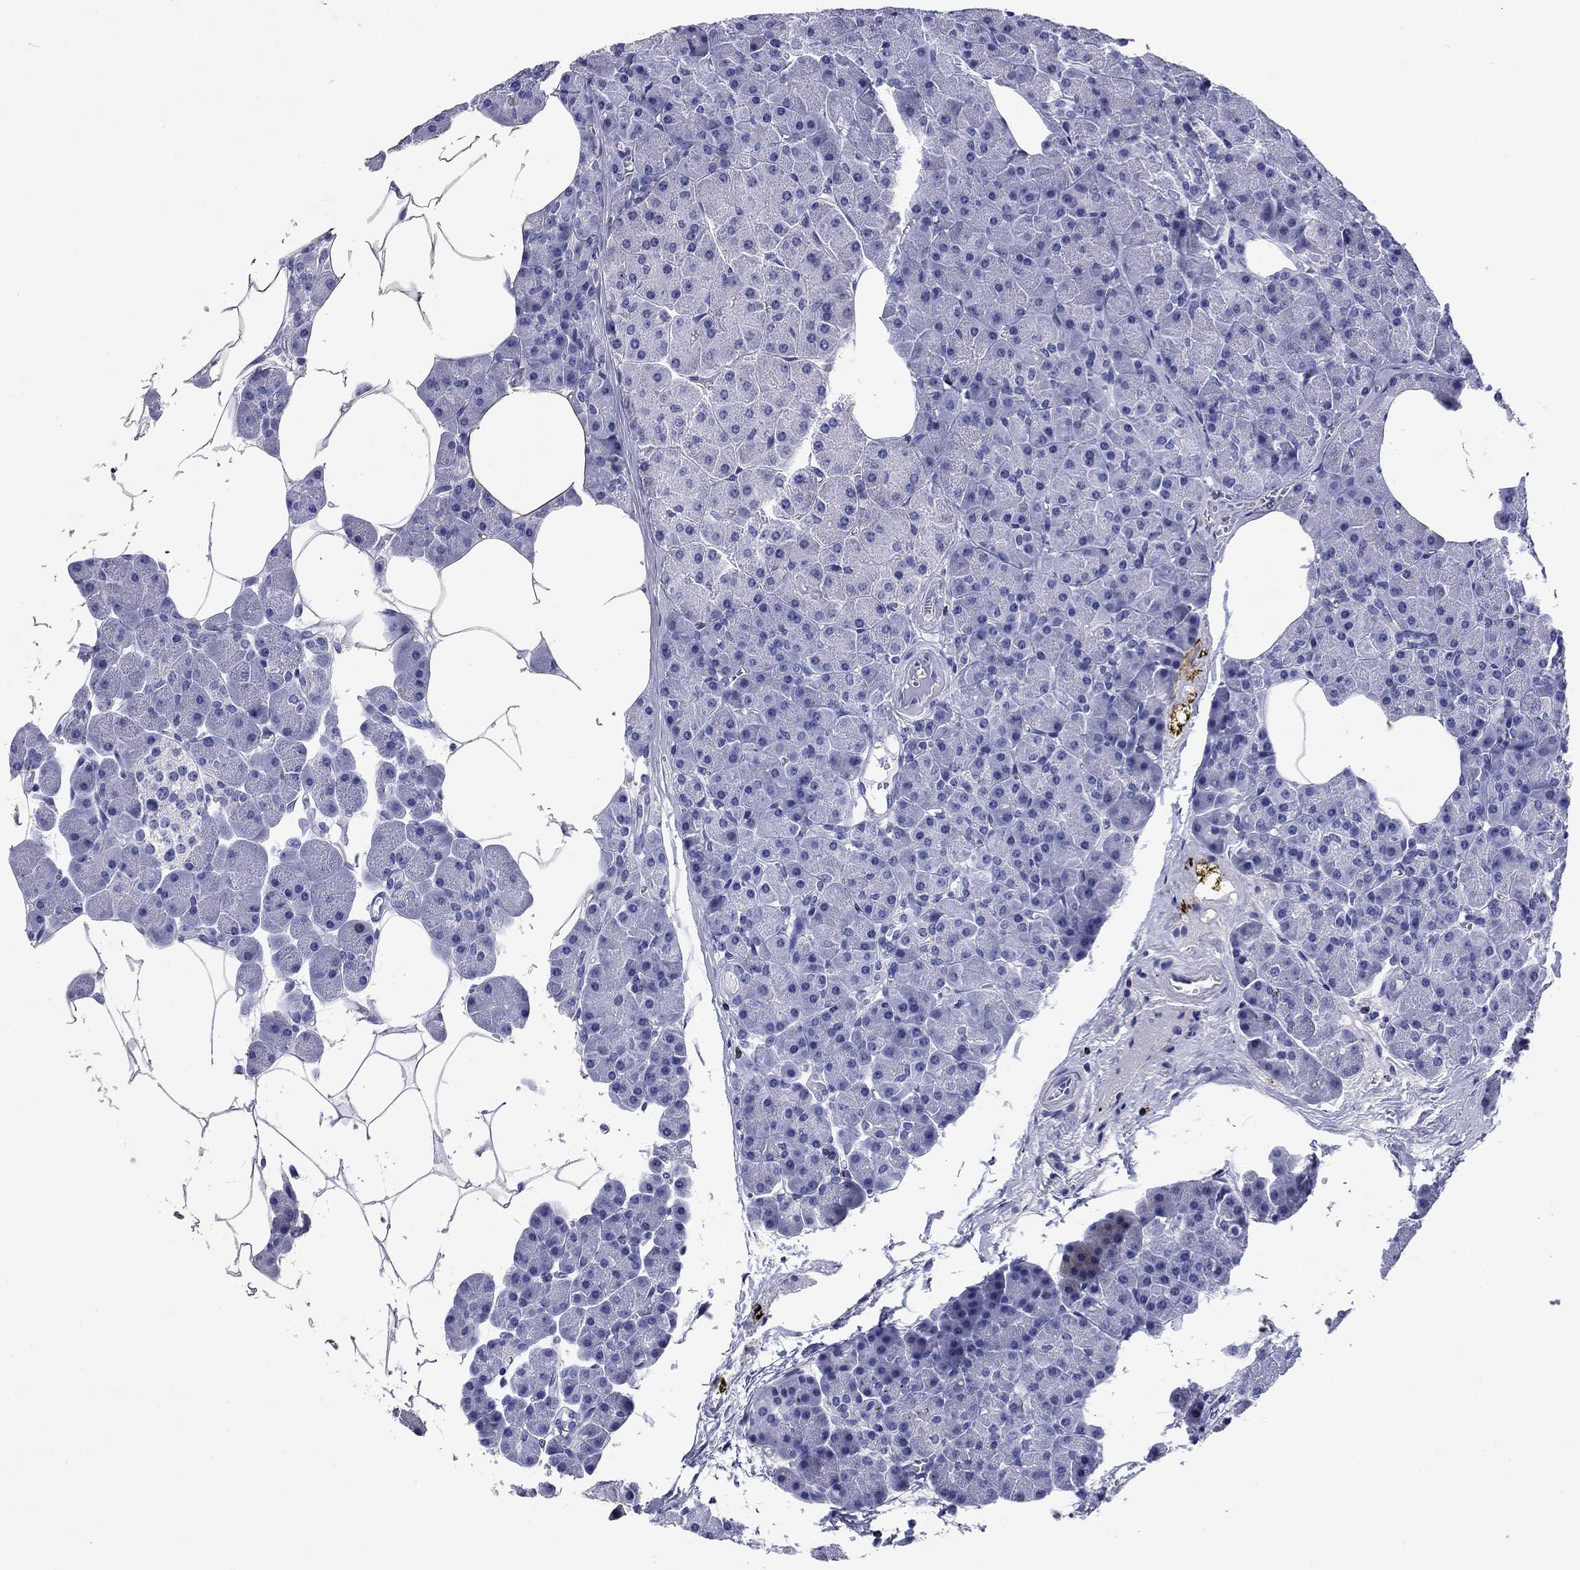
{"staining": {"intensity": "negative", "quantity": "none", "location": "none"}, "tissue": "pancreas", "cell_type": "Exocrine glandular cells", "image_type": "normal", "snomed": [{"axis": "morphology", "description": "Normal tissue, NOS"}, {"axis": "topography", "description": "Pancreas"}], "caption": "High magnification brightfield microscopy of unremarkable pancreas stained with DAB (brown) and counterstained with hematoxylin (blue): exocrine glandular cells show no significant positivity. (DAB (3,3'-diaminobenzidine) IHC with hematoxylin counter stain).", "gene": "GZMK", "patient": {"sex": "female", "age": 45}}